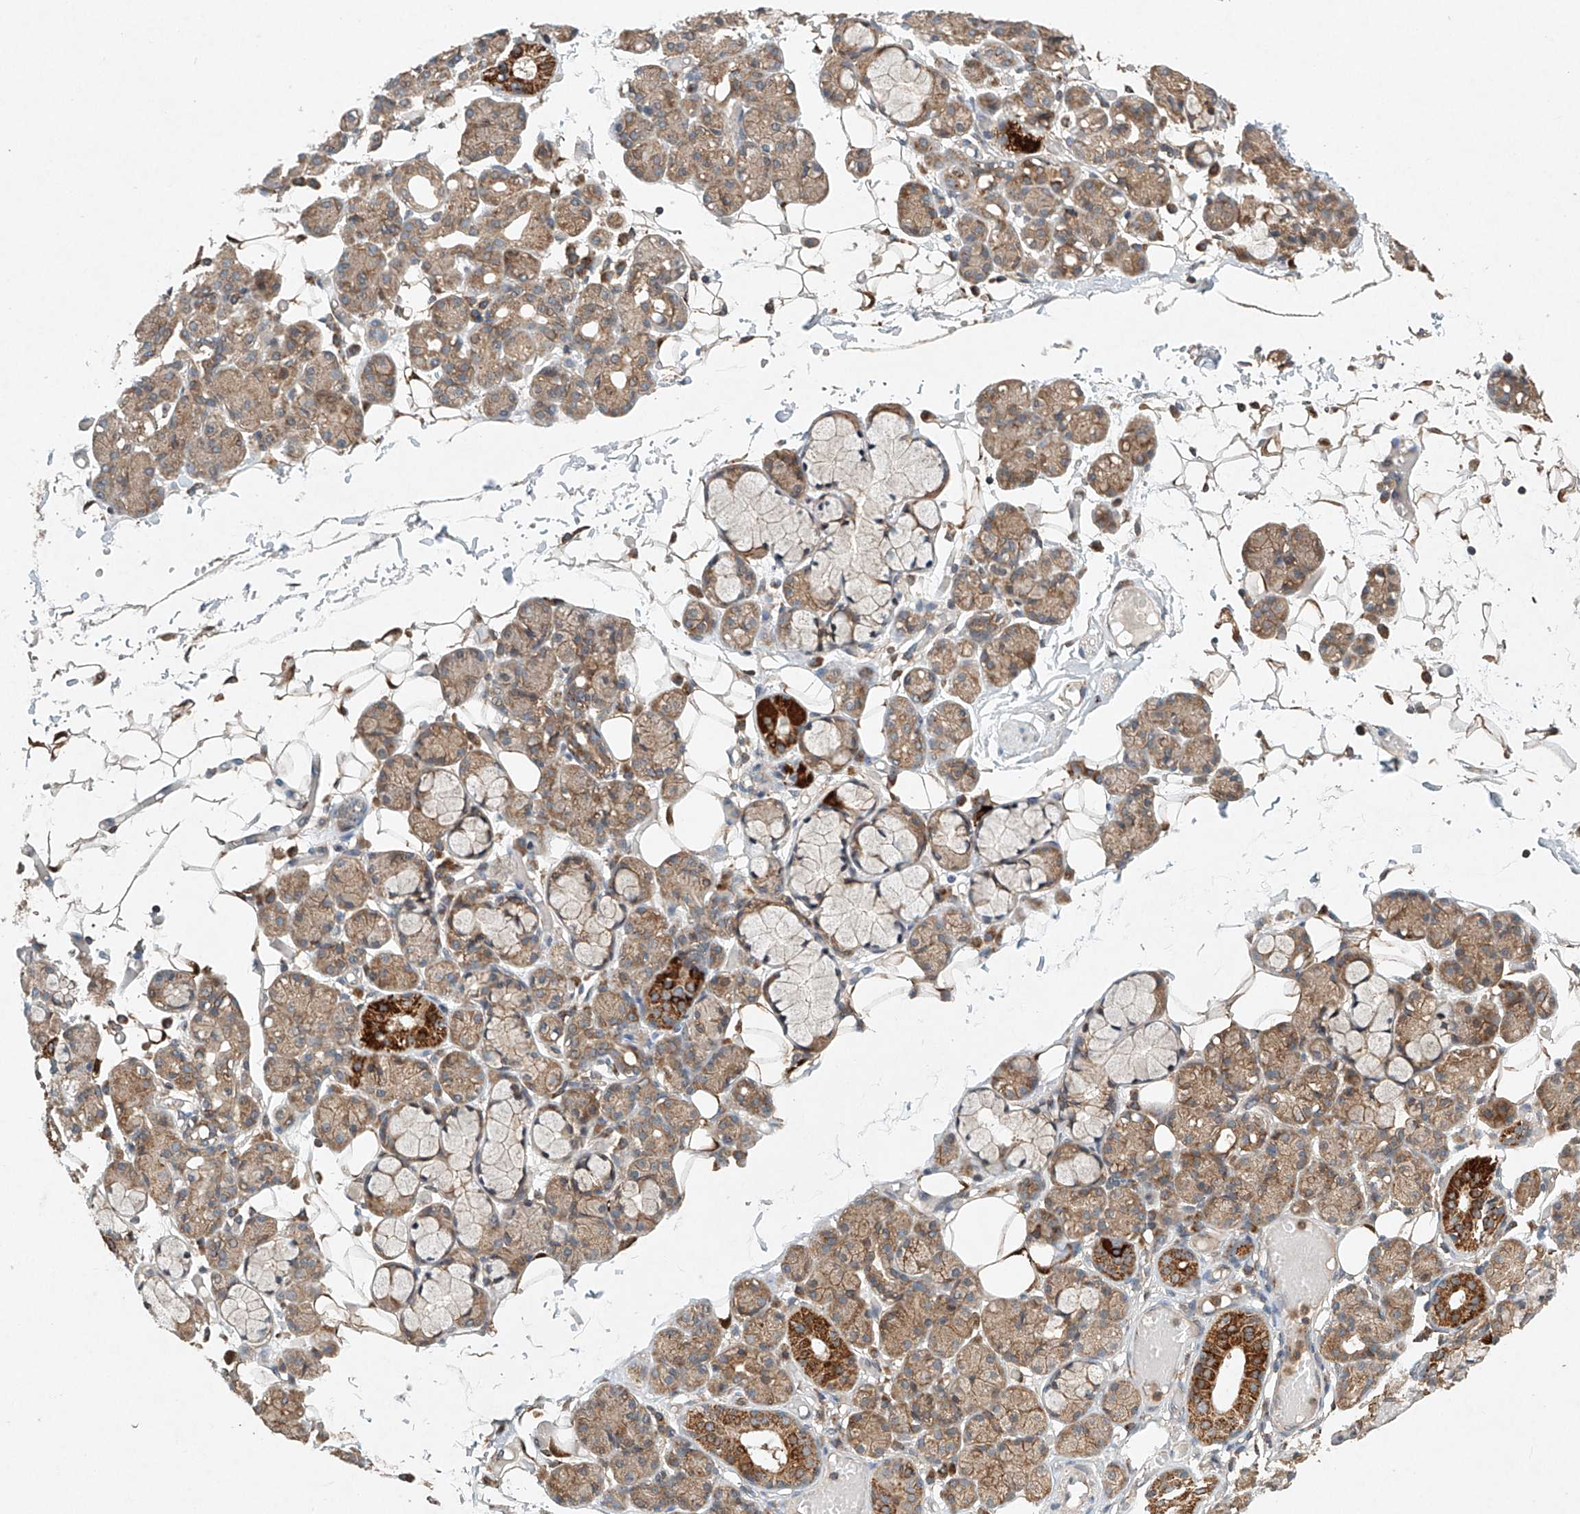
{"staining": {"intensity": "strong", "quantity": "<25%", "location": "cytoplasmic/membranous"}, "tissue": "salivary gland", "cell_type": "Glandular cells", "image_type": "normal", "snomed": [{"axis": "morphology", "description": "Normal tissue, NOS"}, {"axis": "topography", "description": "Salivary gland"}], "caption": "Strong cytoplasmic/membranous positivity is appreciated in approximately <25% of glandular cells in unremarkable salivary gland.", "gene": "DCAF11", "patient": {"sex": "male", "age": 63}}